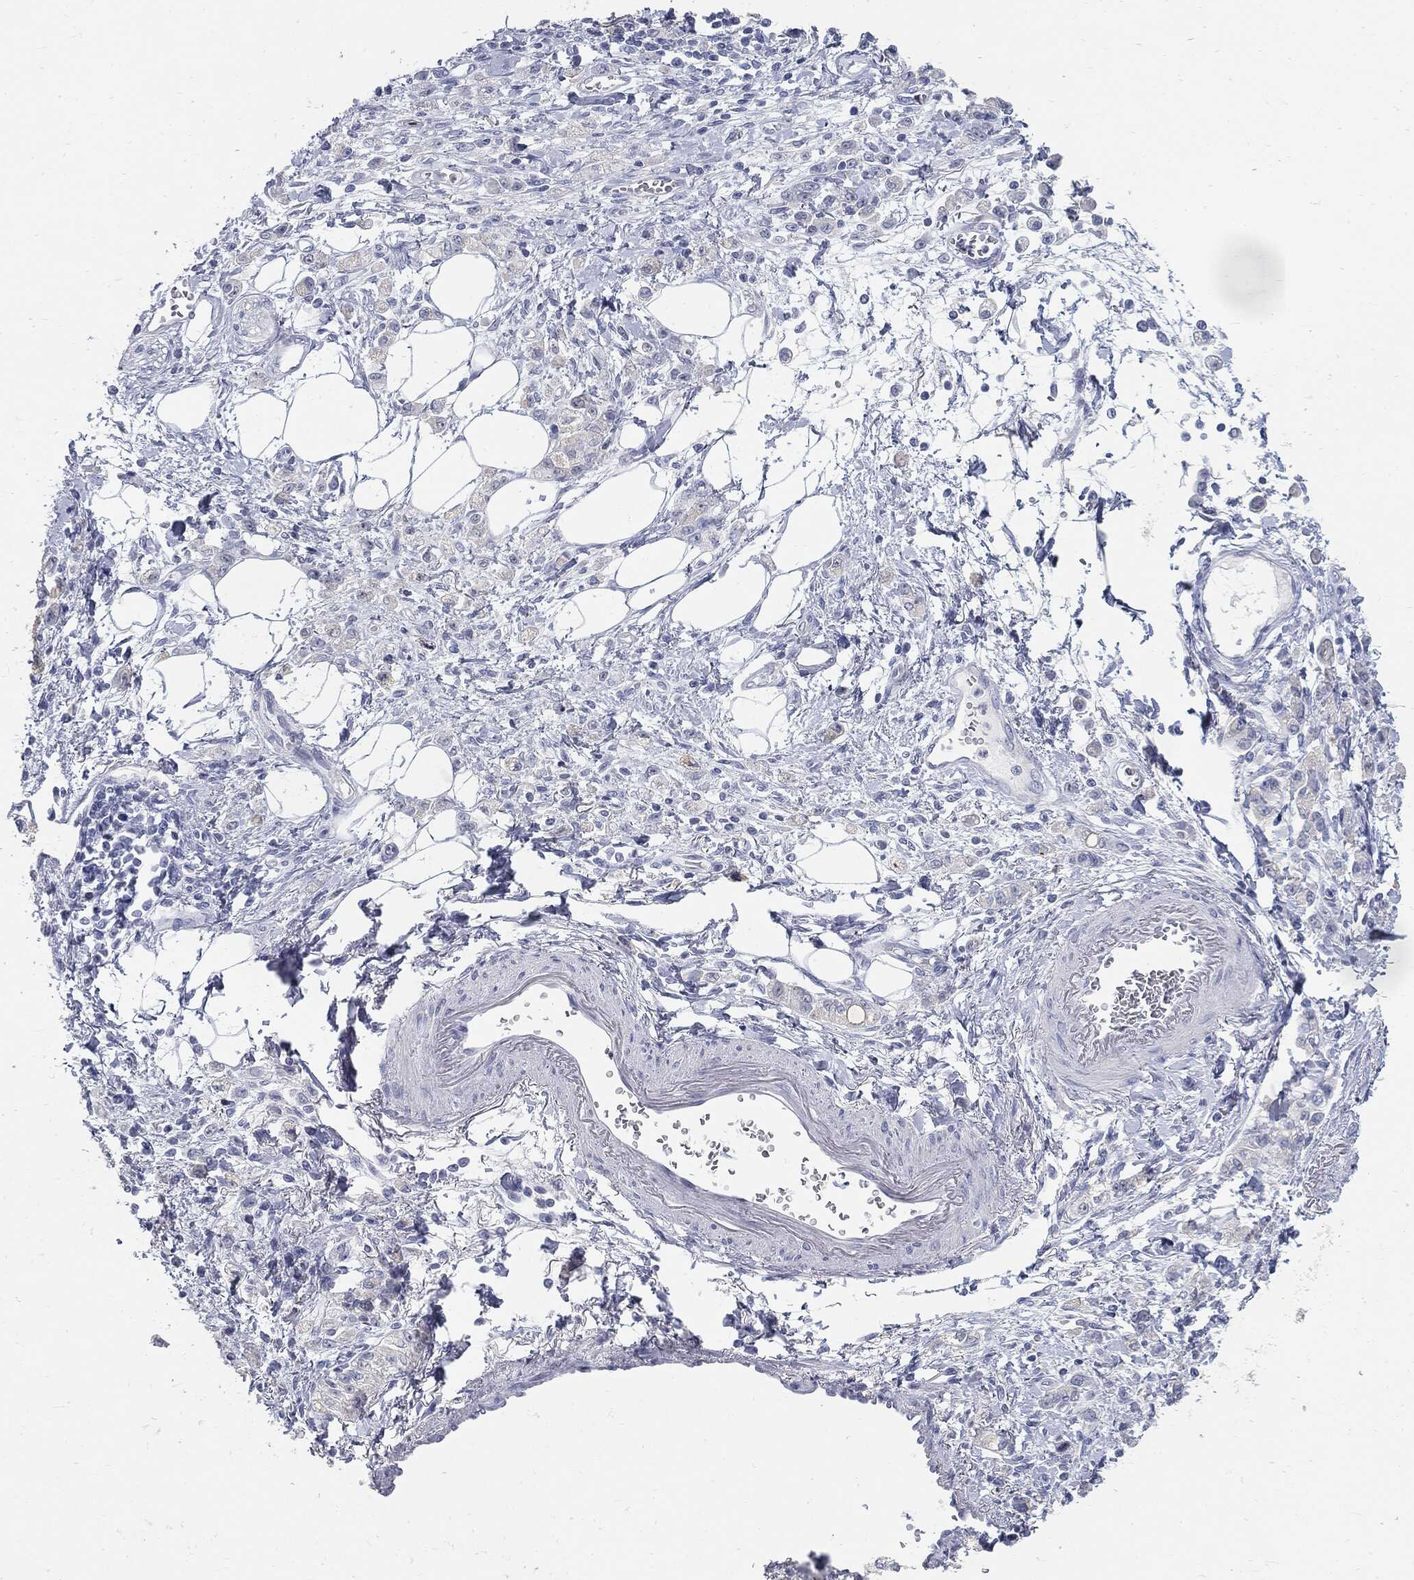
{"staining": {"intensity": "negative", "quantity": "none", "location": "none"}, "tissue": "stomach cancer", "cell_type": "Tumor cells", "image_type": "cancer", "snomed": [{"axis": "morphology", "description": "Adenocarcinoma, NOS"}, {"axis": "topography", "description": "Stomach"}], "caption": "This is an immunohistochemistry photomicrograph of human stomach adenocarcinoma. There is no expression in tumor cells.", "gene": "CUZD1", "patient": {"sex": "male", "age": 77}}